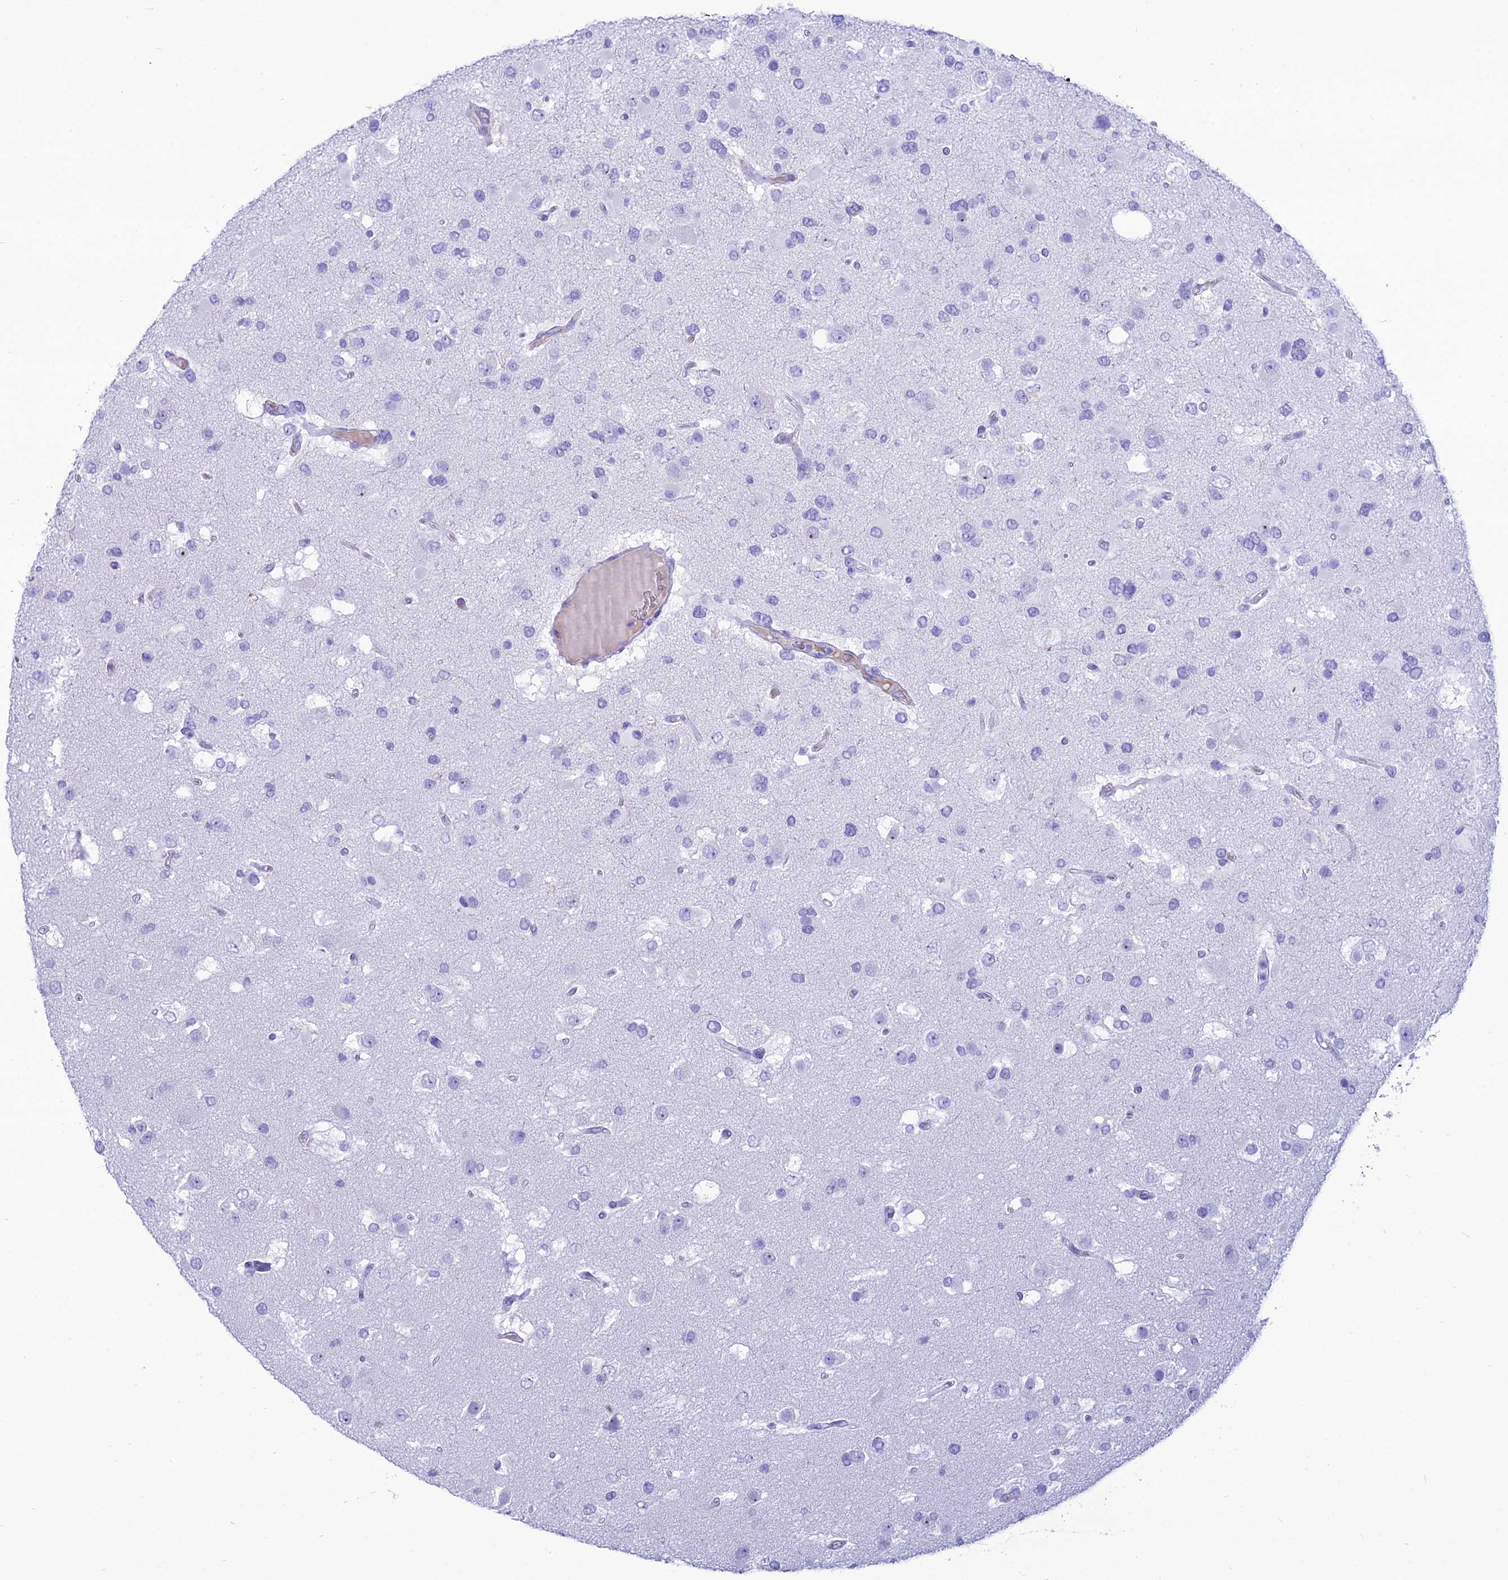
{"staining": {"intensity": "negative", "quantity": "none", "location": "none"}, "tissue": "glioma", "cell_type": "Tumor cells", "image_type": "cancer", "snomed": [{"axis": "morphology", "description": "Glioma, malignant, High grade"}, {"axis": "topography", "description": "Brain"}], "caption": "Immunohistochemistry micrograph of neoplastic tissue: malignant high-grade glioma stained with DAB (3,3'-diaminobenzidine) demonstrates no significant protein expression in tumor cells.", "gene": "PNMA5", "patient": {"sex": "male", "age": 53}}